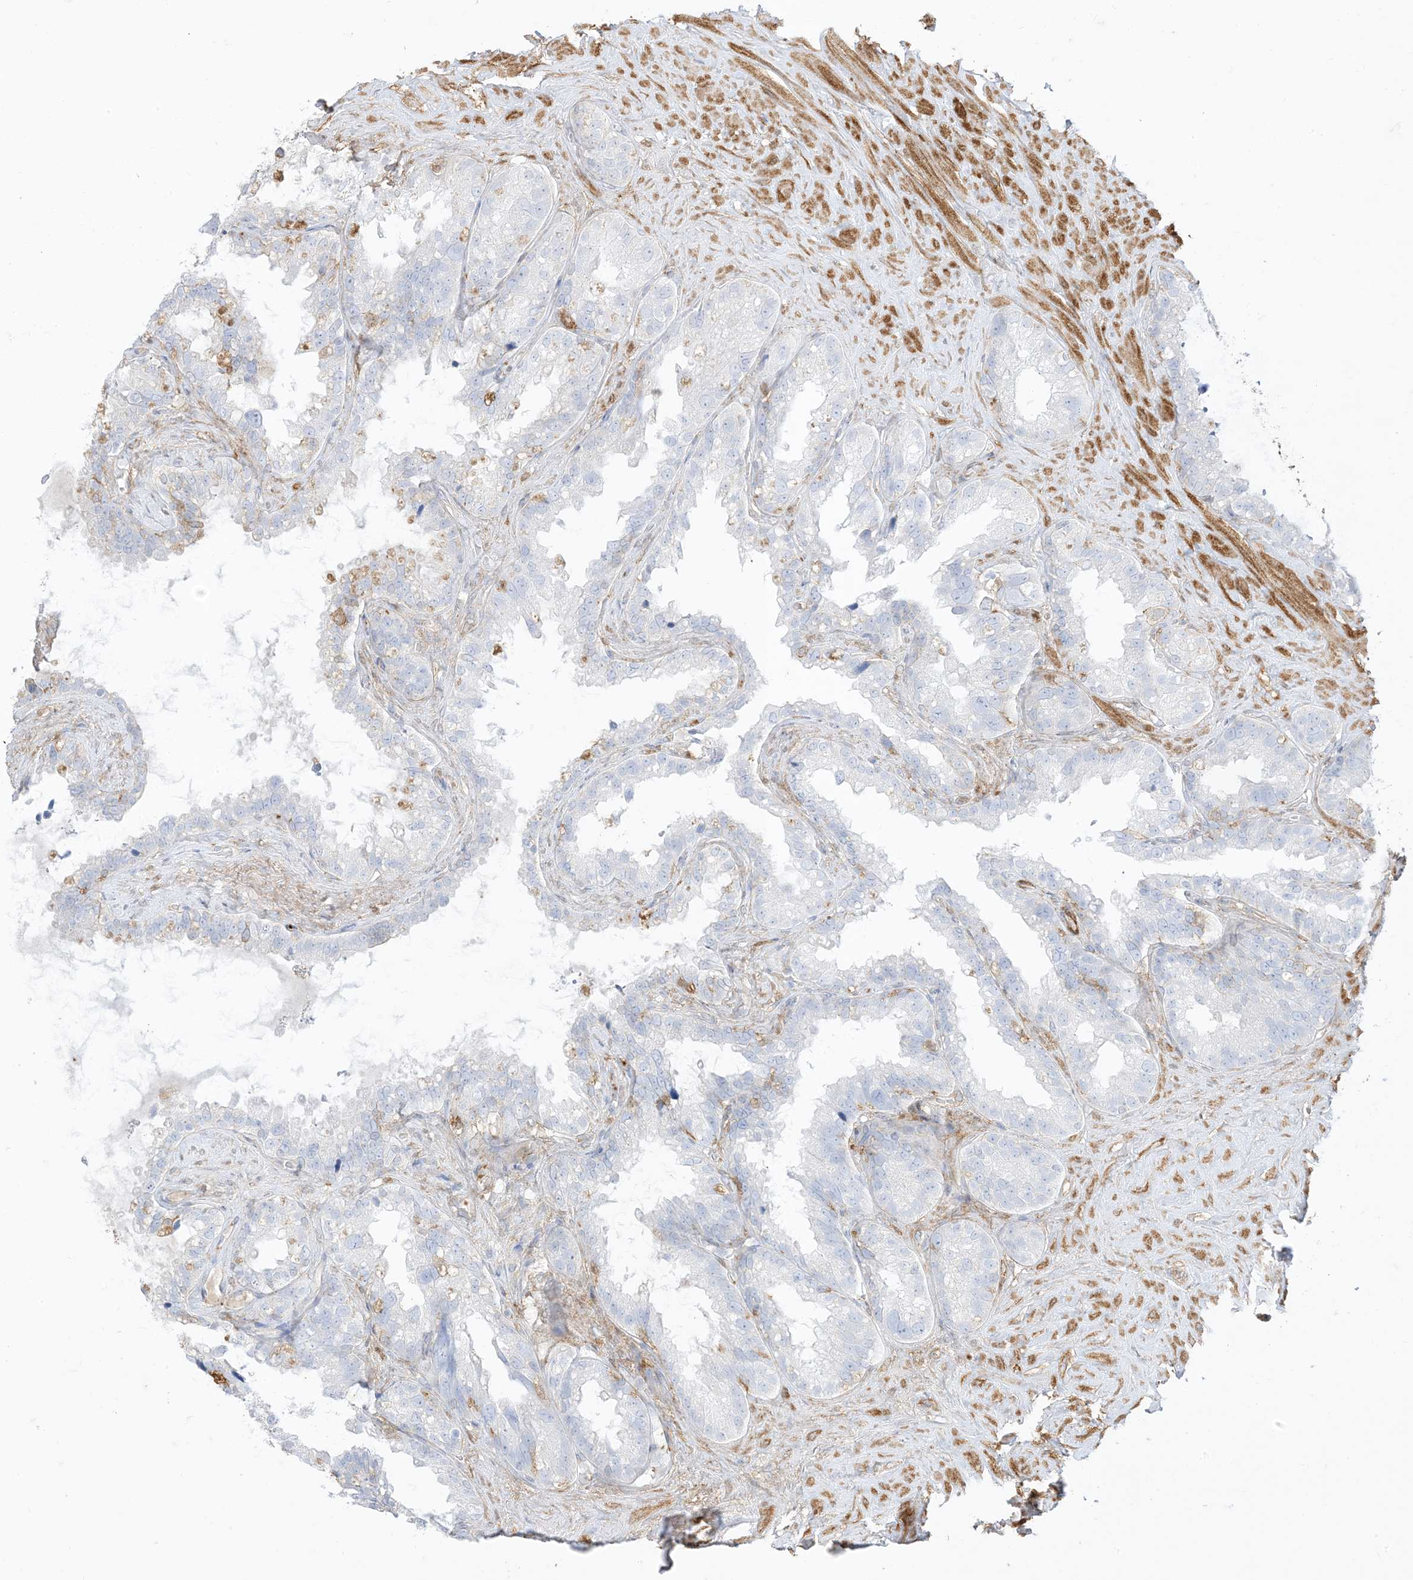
{"staining": {"intensity": "negative", "quantity": "none", "location": "none"}, "tissue": "seminal vesicle", "cell_type": "Glandular cells", "image_type": "normal", "snomed": [{"axis": "morphology", "description": "Normal tissue, NOS"}, {"axis": "topography", "description": "Seminal veicle"}], "caption": "IHC of unremarkable seminal vesicle displays no positivity in glandular cells.", "gene": "GSN", "patient": {"sex": "male", "age": 80}}